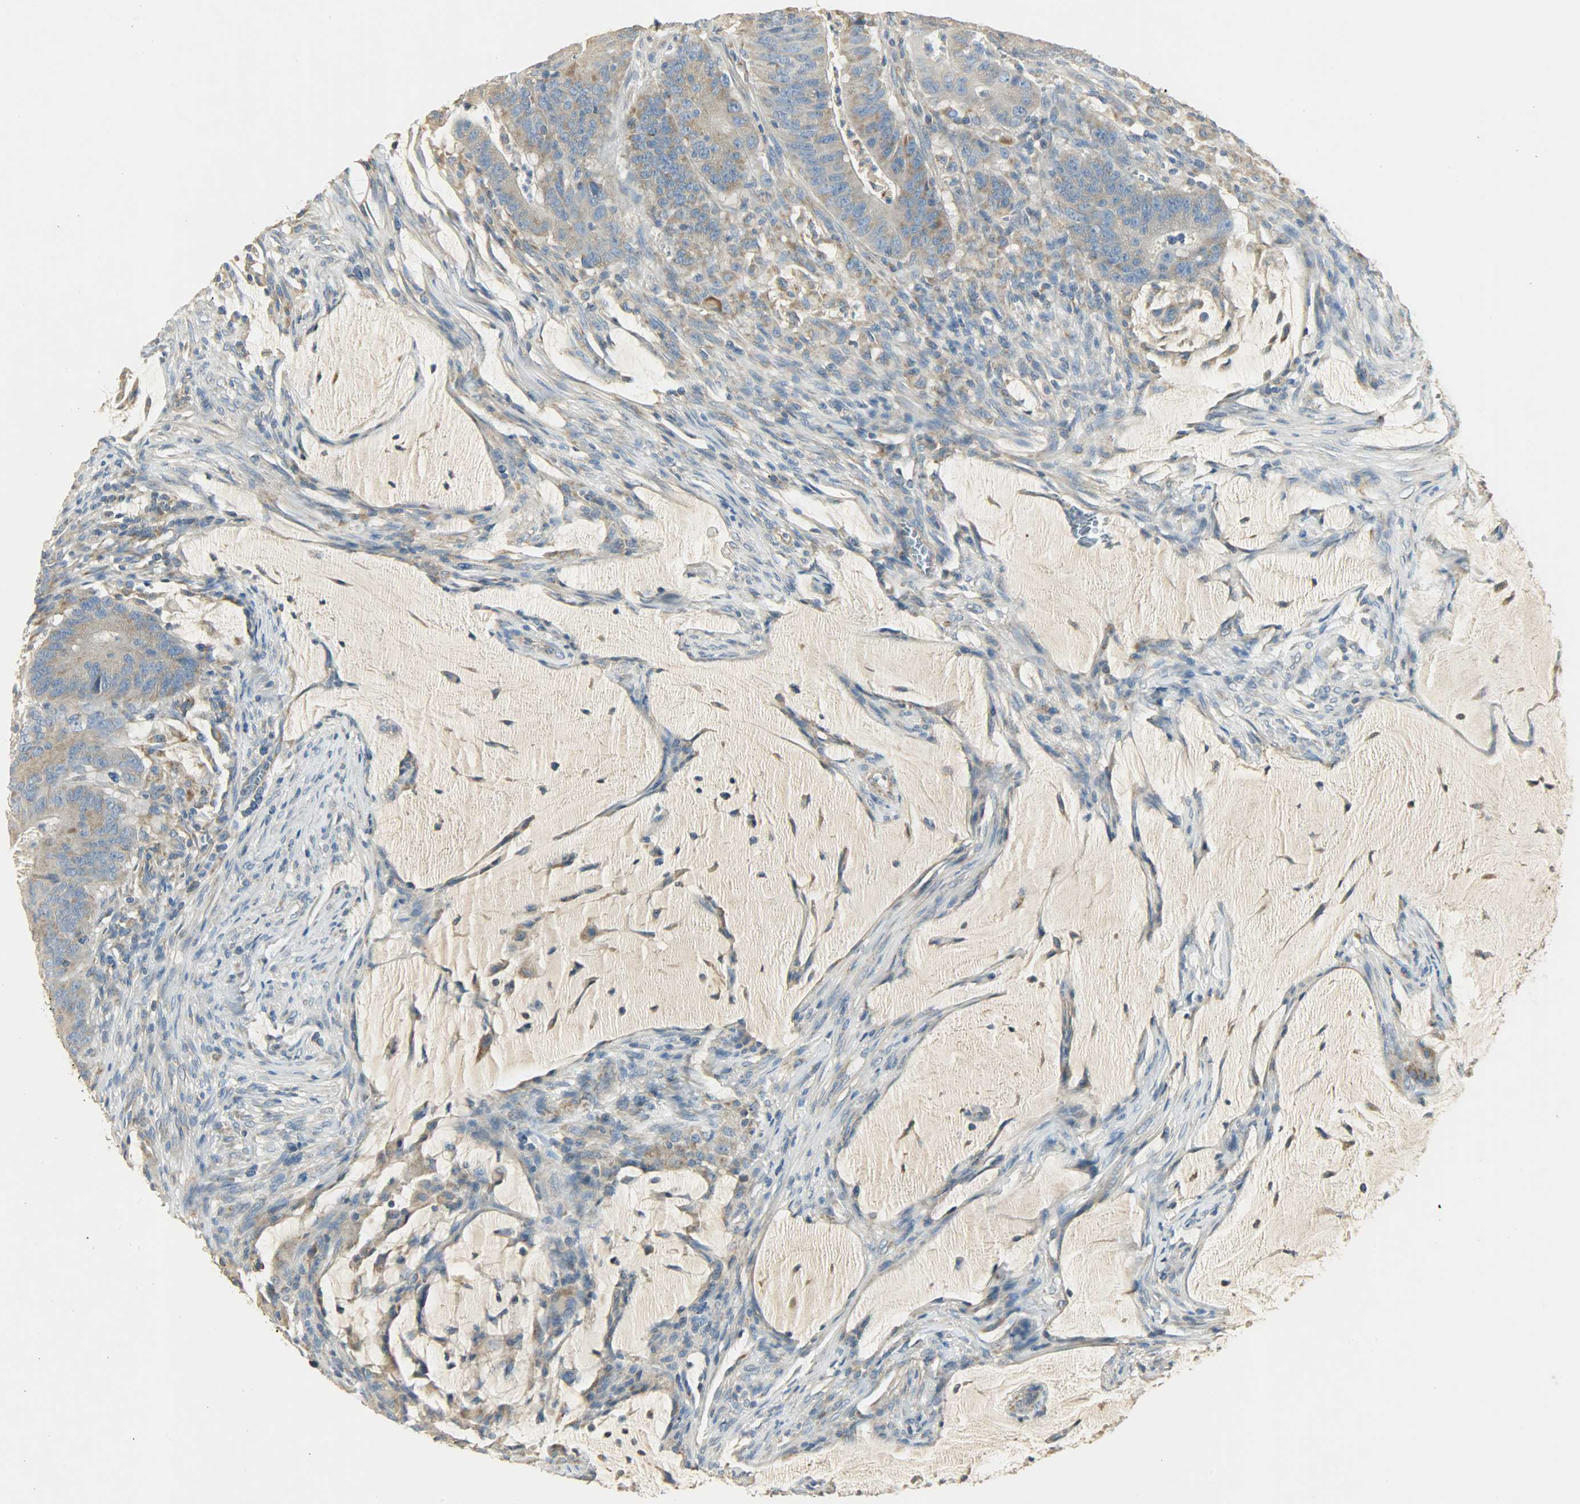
{"staining": {"intensity": "moderate", "quantity": ">75%", "location": "cytoplasmic/membranous"}, "tissue": "colorectal cancer", "cell_type": "Tumor cells", "image_type": "cancer", "snomed": [{"axis": "morphology", "description": "Adenocarcinoma, NOS"}, {"axis": "topography", "description": "Colon"}], "caption": "Human colorectal cancer (adenocarcinoma) stained with a protein marker shows moderate staining in tumor cells.", "gene": "NNT", "patient": {"sex": "male", "age": 45}}